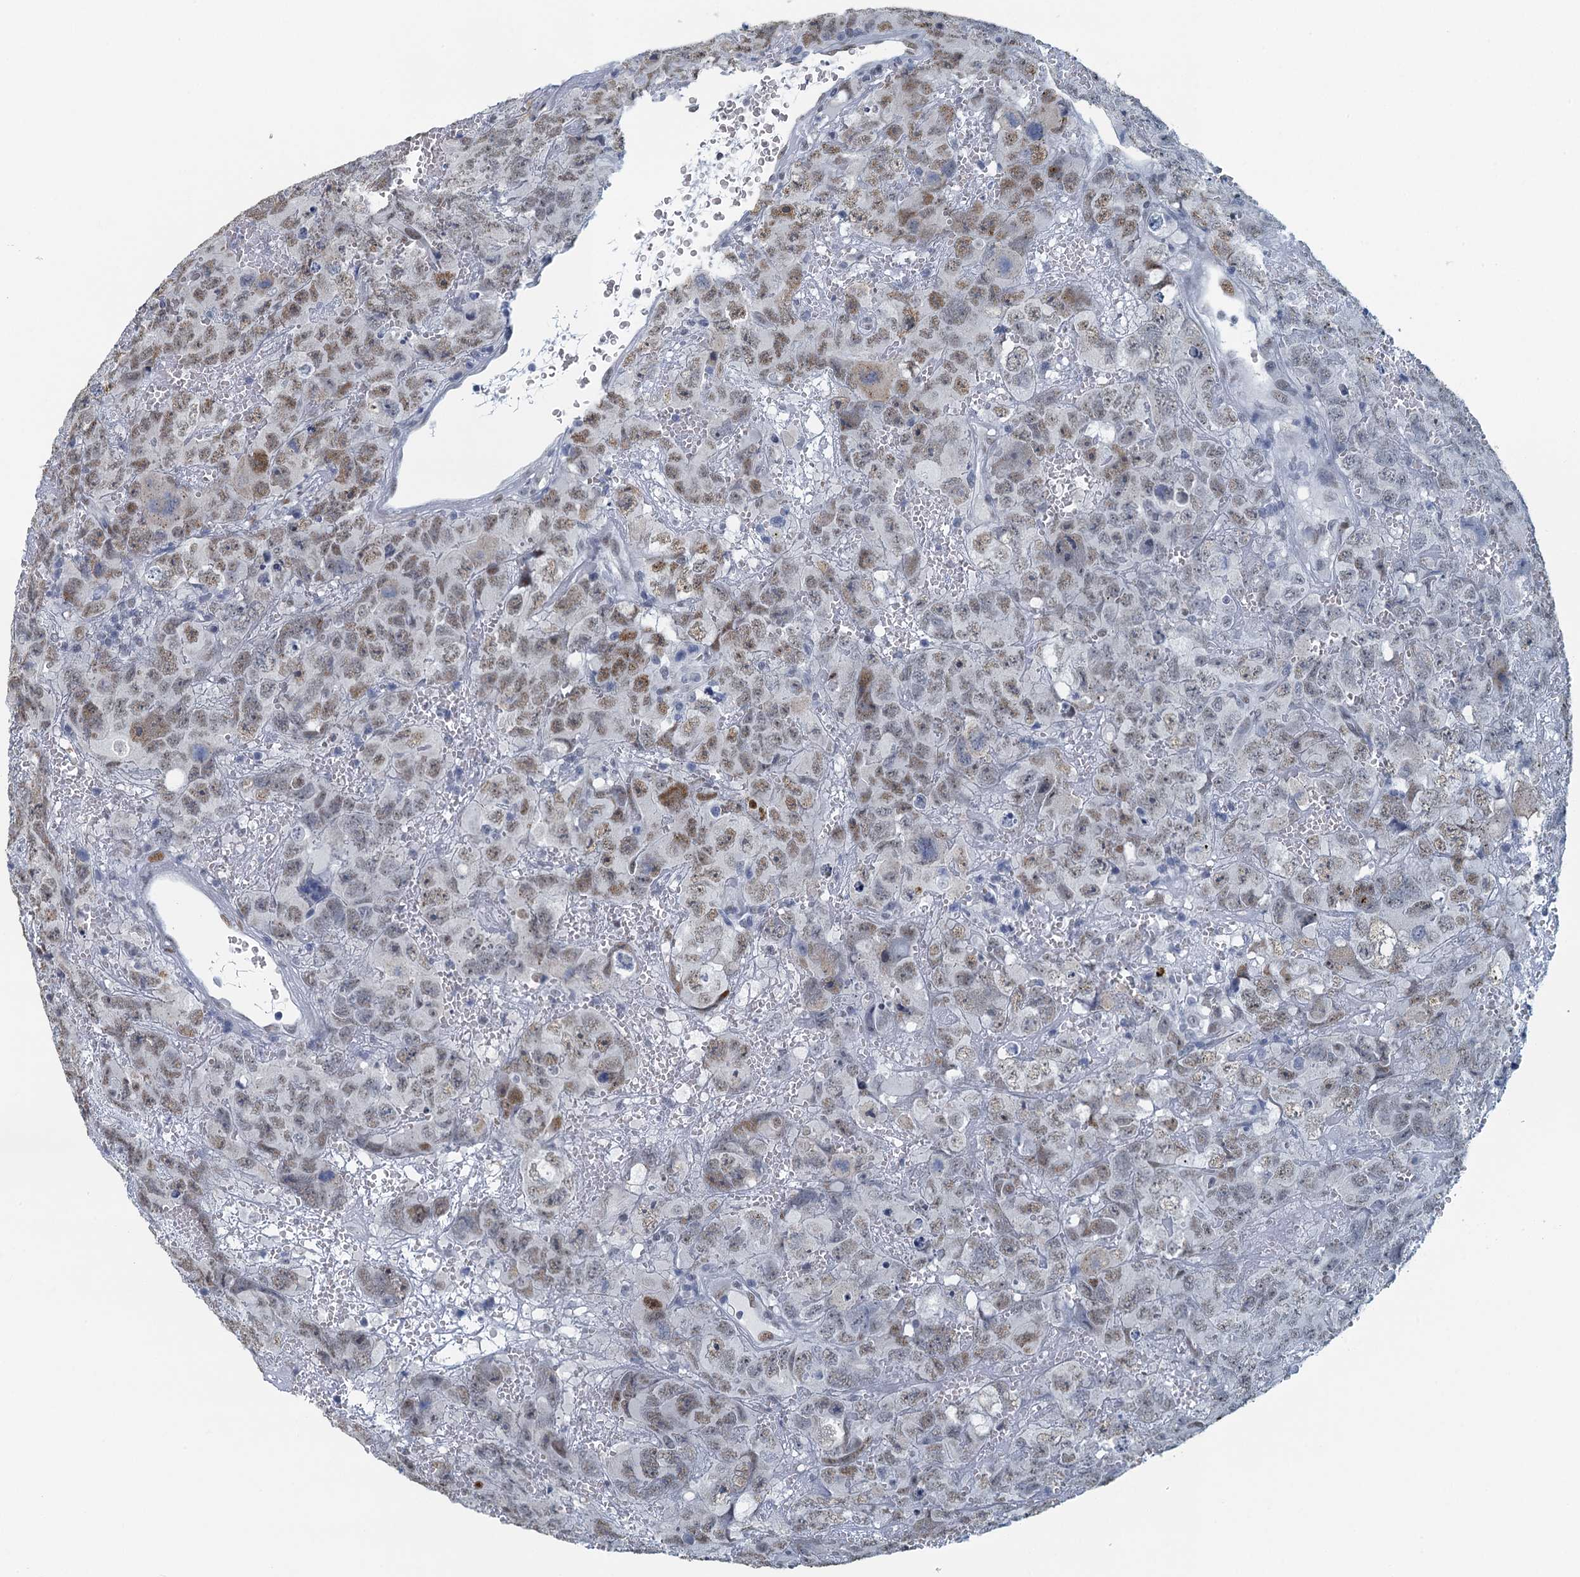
{"staining": {"intensity": "moderate", "quantity": "25%-75%", "location": "nuclear"}, "tissue": "testis cancer", "cell_type": "Tumor cells", "image_type": "cancer", "snomed": [{"axis": "morphology", "description": "Carcinoma, Embryonal, NOS"}, {"axis": "topography", "description": "Testis"}], "caption": "Protein expression analysis of human embryonal carcinoma (testis) reveals moderate nuclear positivity in about 25%-75% of tumor cells.", "gene": "TTLL9", "patient": {"sex": "male", "age": 45}}